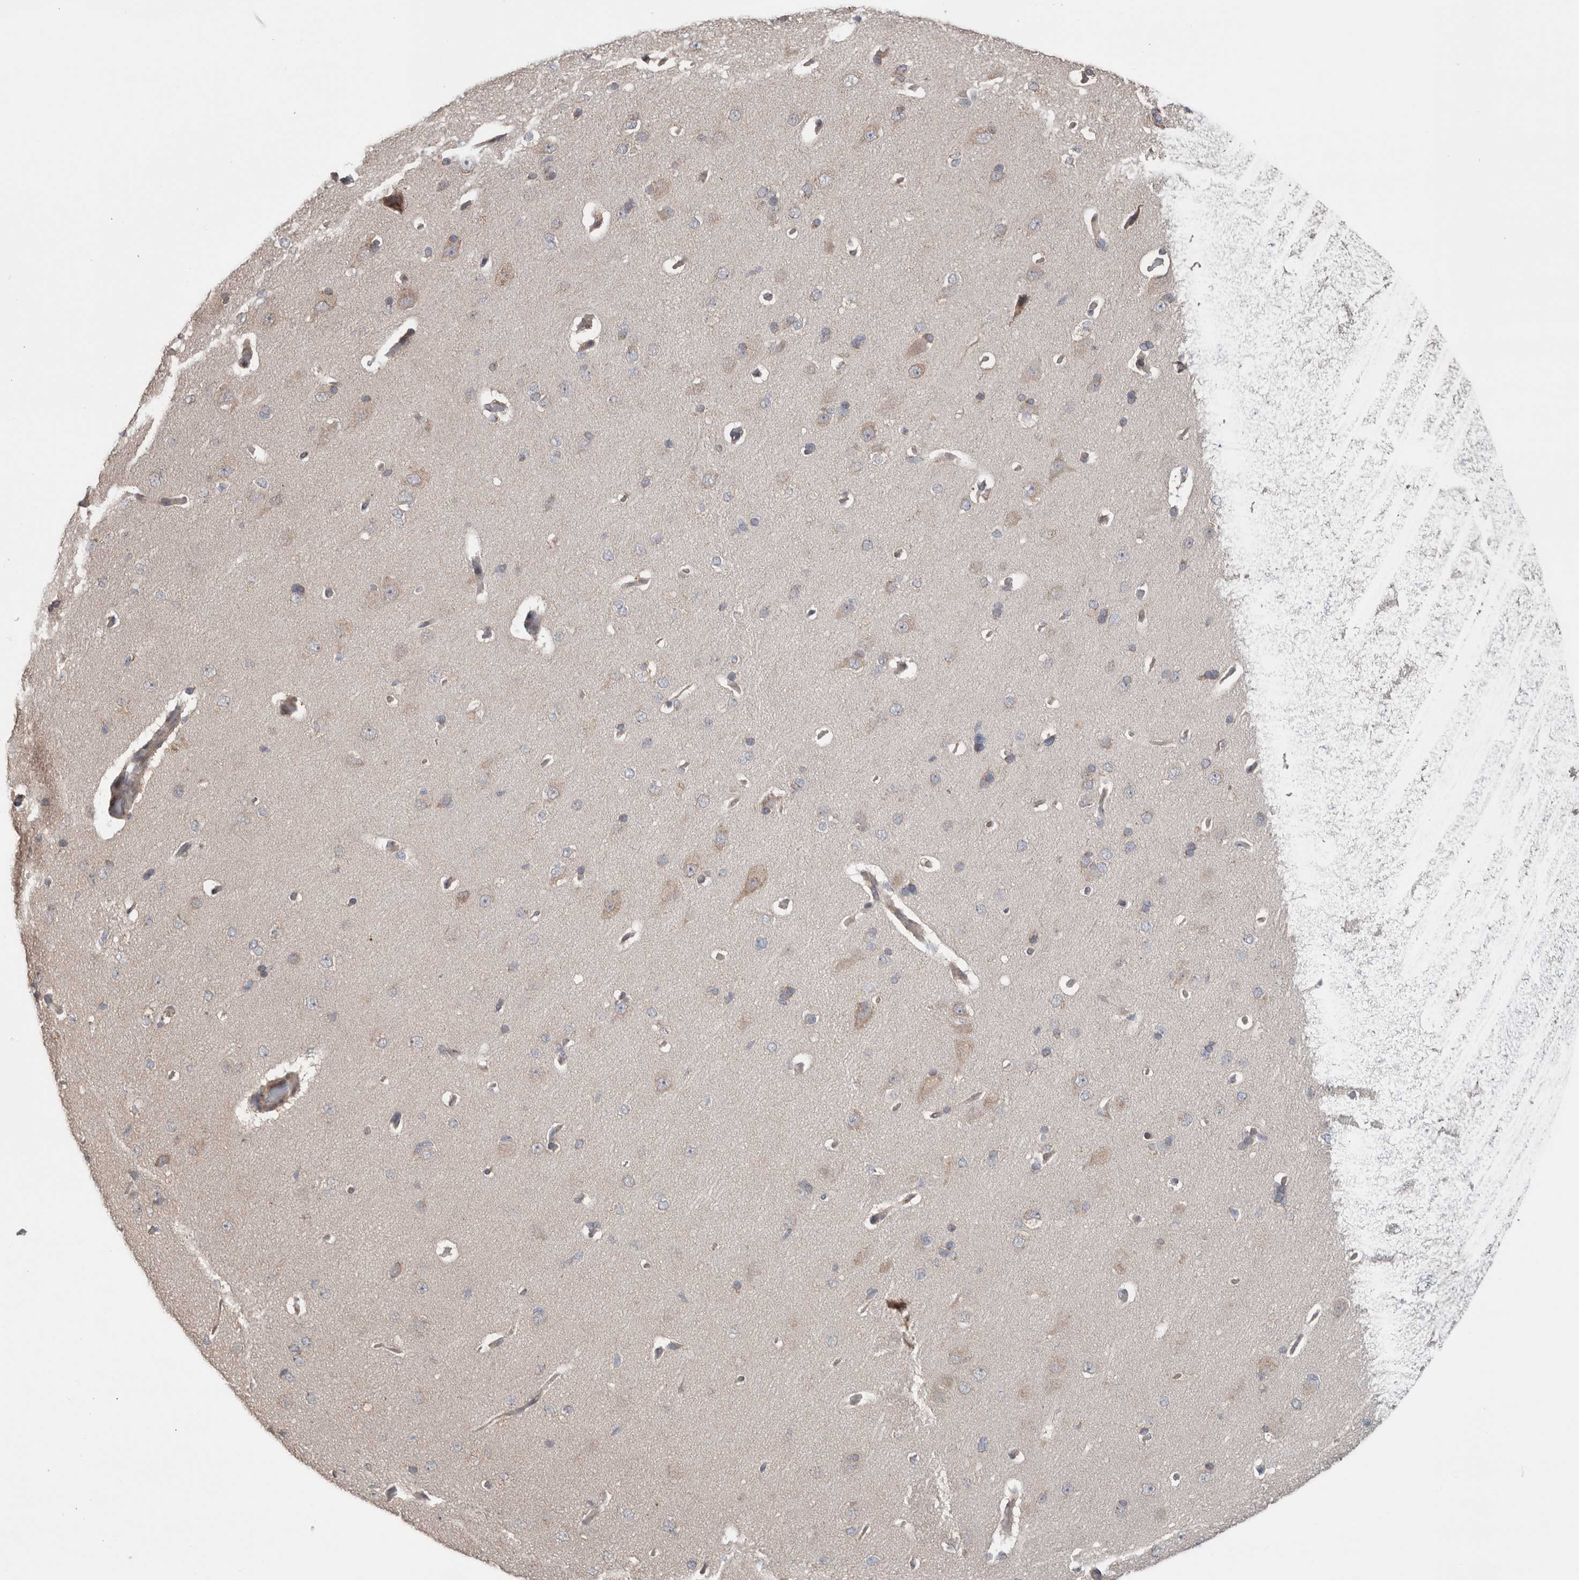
{"staining": {"intensity": "weak", "quantity": ">75%", "location": "cytoplasmic/membranous"}, "tissue": "cerebral cortex", "cell_type": "Endothelial cells", "image_type": "normal", "snomed": [{"axis": "morphology", "description": "Normal tissue, NOS"}, {"axis": "topography", "description": "Cerebral cortex"}], "caption": "The photomicrograph reveals a brown stain indicating the presence of a protein in the cytoplasmic/membranous of endothelial cells in cerebral cortex.", "gene": "TRIM5", "patient": {"sex": "male", "age": 62}}